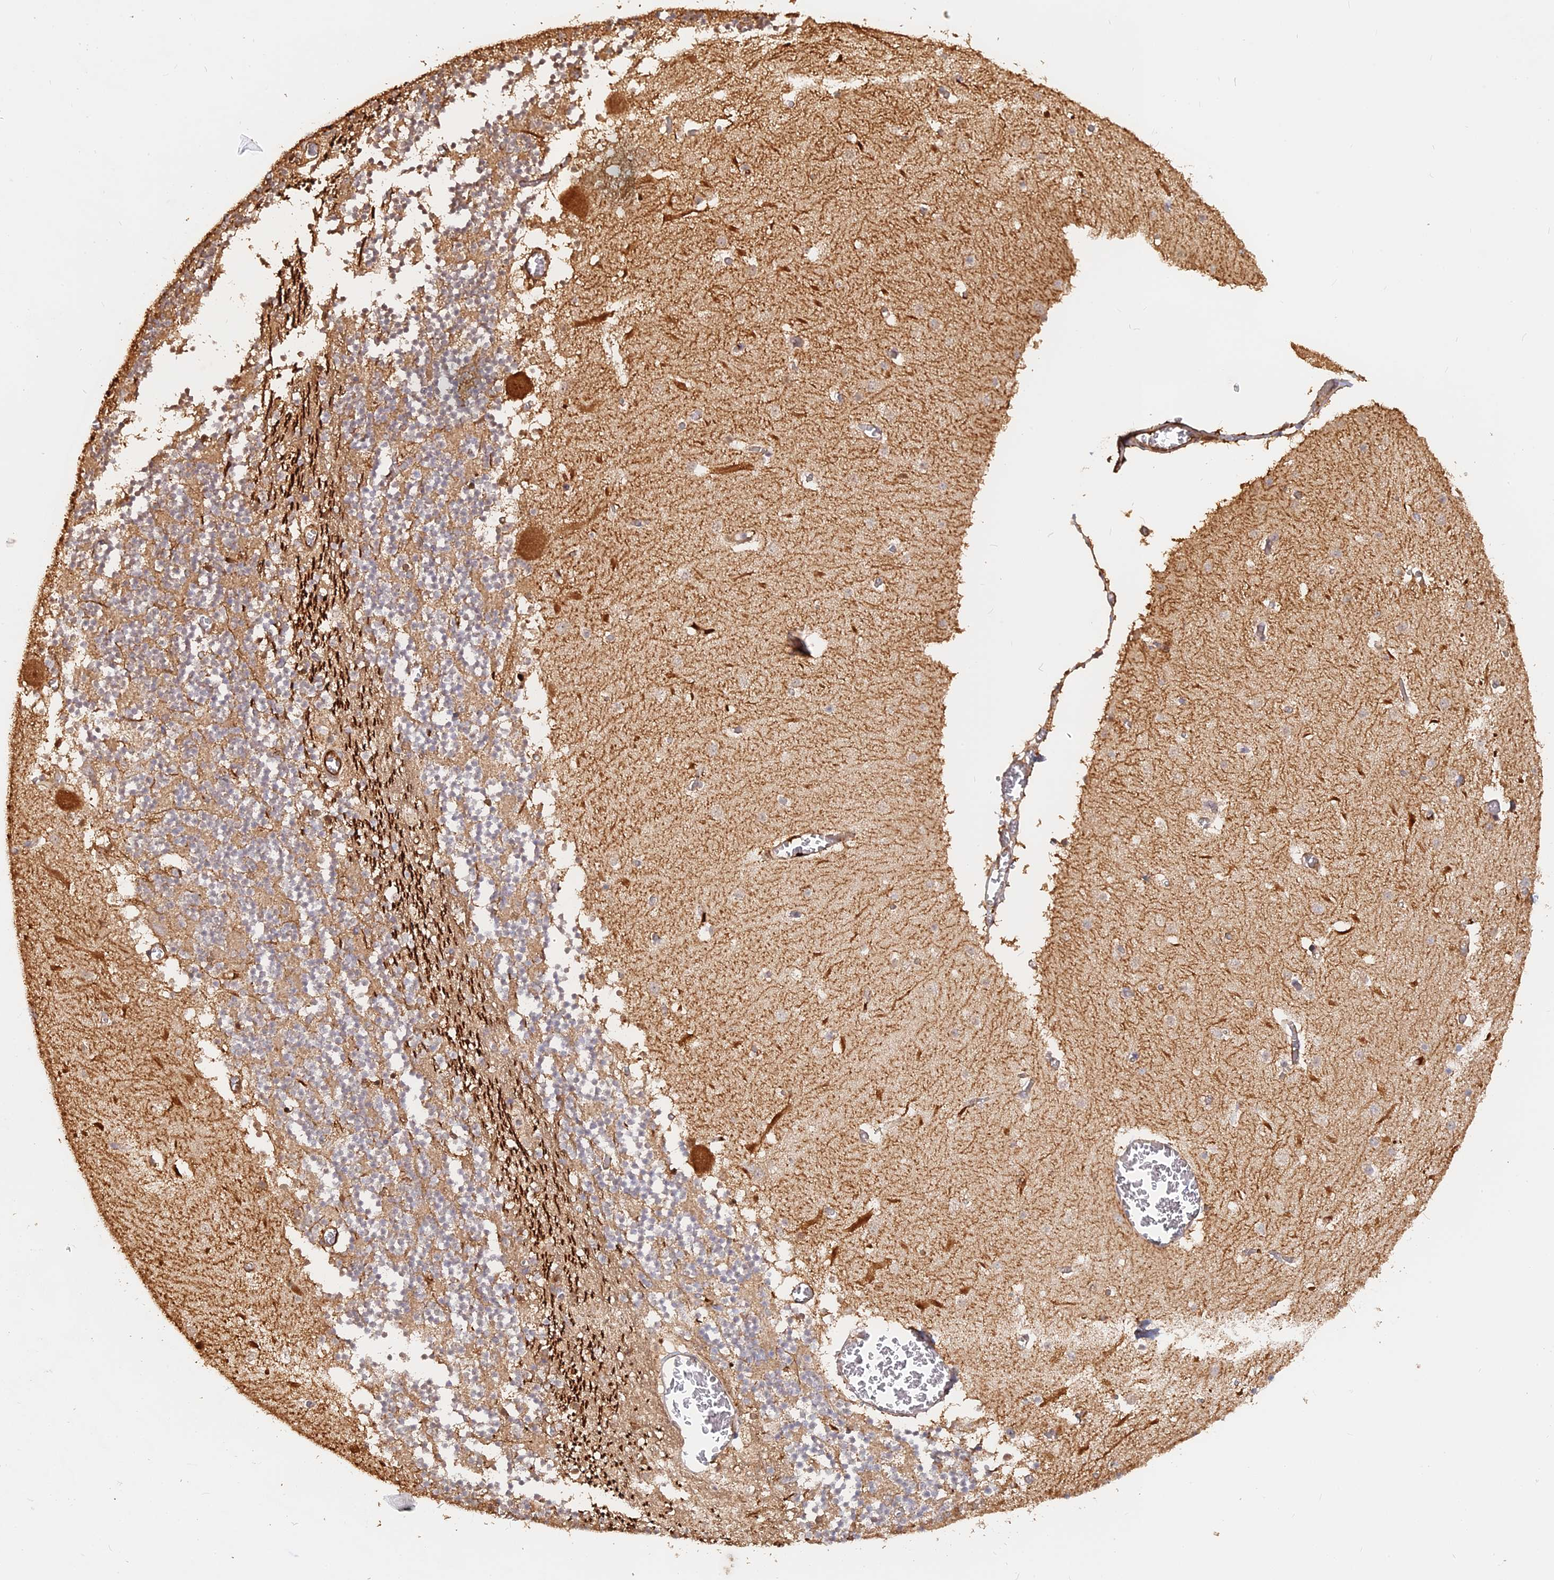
{"staining": {"intensity": "weak", "quantity": "25%-75%", "location": "cytoplasmic/membranous"}, "tissue": "cerebellum", "cell_type": "Cells in granular layer", "image_type": "normal", "snomed": [{"axis": "morphology", "description": "Normal tissue, NOS"}, {"axis": "topography", "description": "Cerebellum"}], "caption": "IHC photomicrograph of normal cerebellum: human cerebellum stained using immunohistochemistry (IHC) exhibits low levels of weak protein expression localized specifically in the cytoplasmic/membranous of cells in granular layer, appearing as a cytoplasmic/membranous brown color.", "gene": "SAC3D1", "patient": {"sex": "female", "age": 28}}